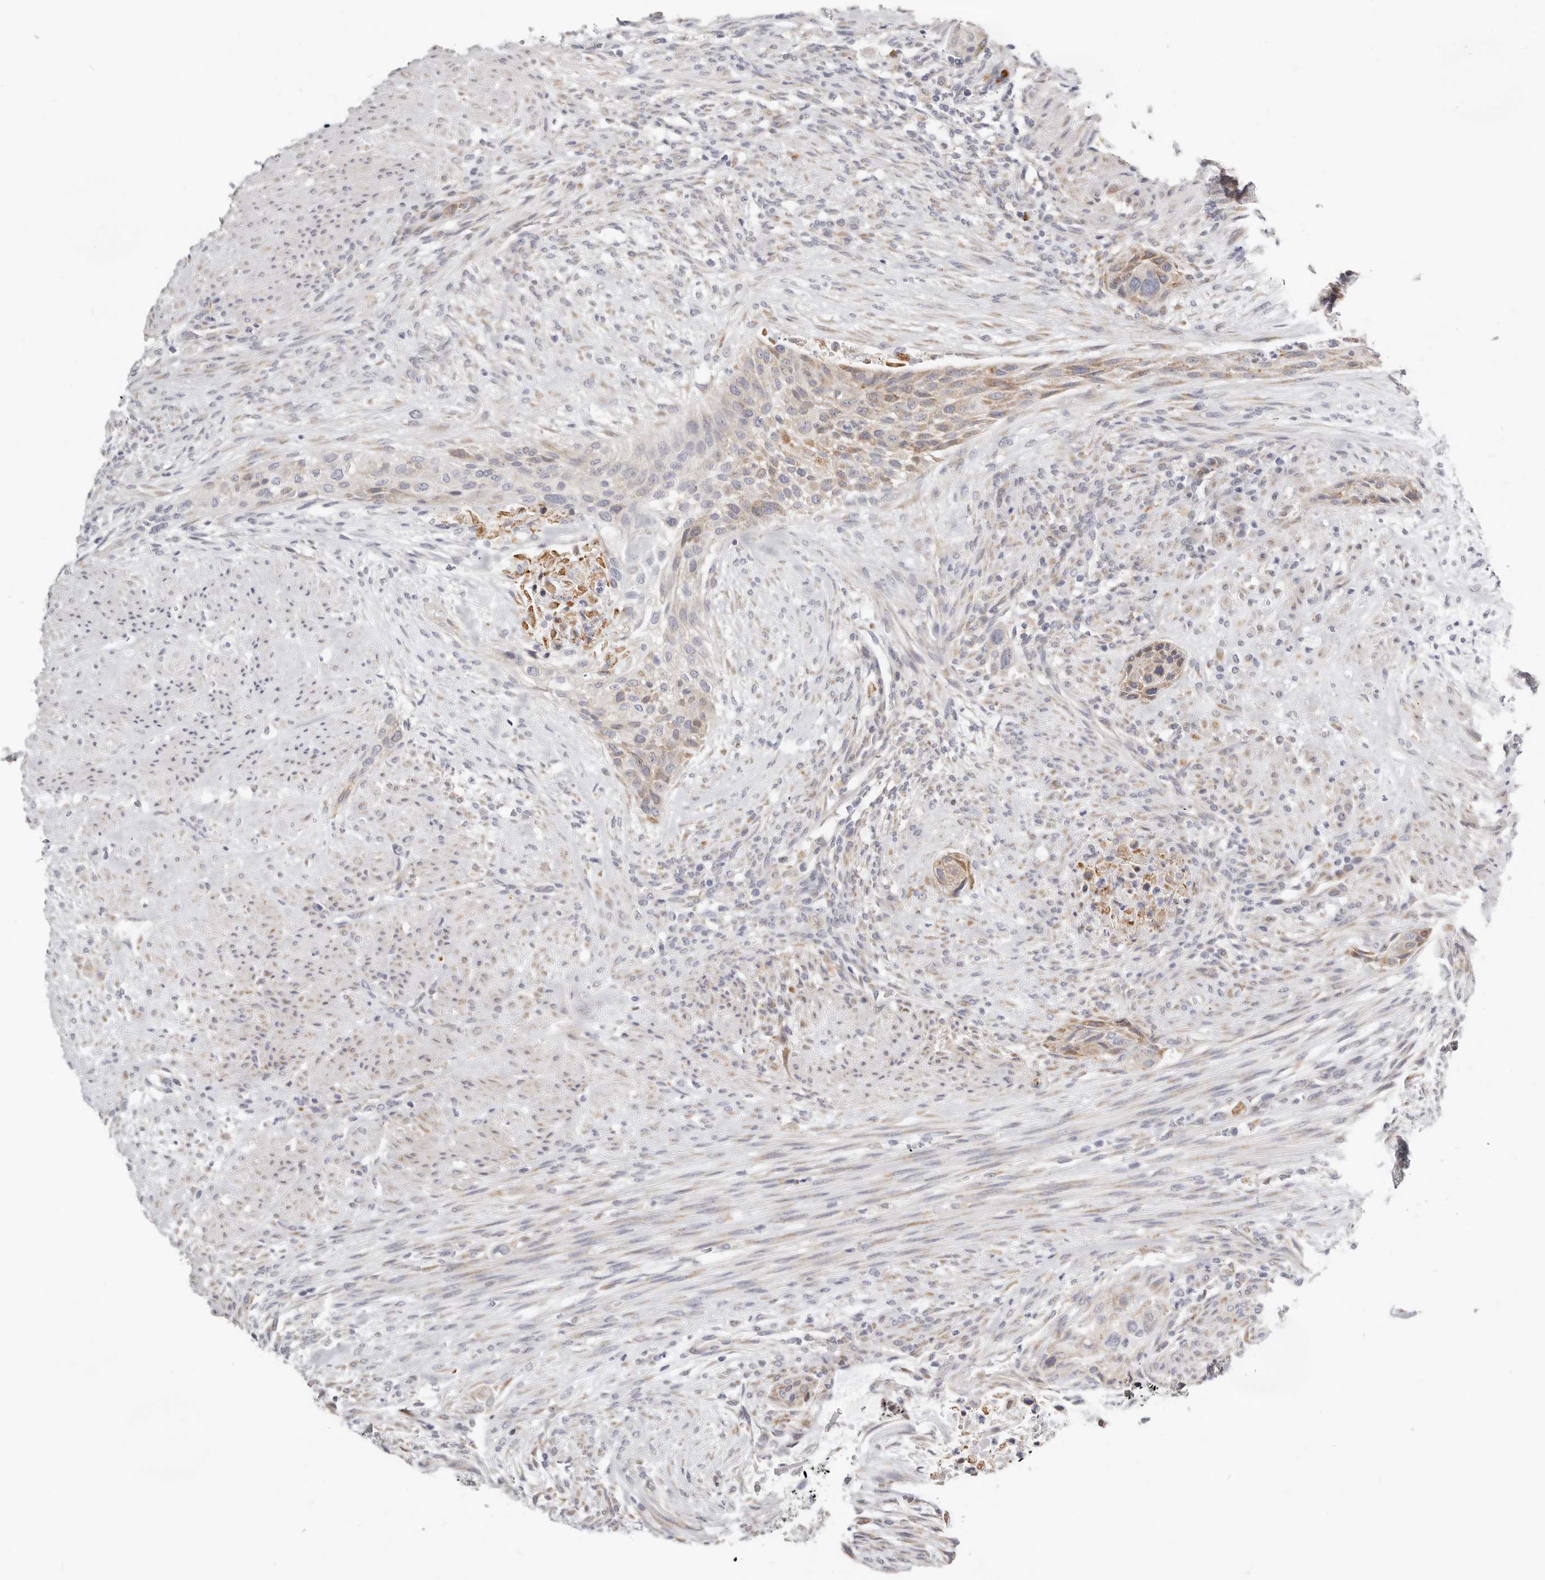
{"staining": {"intensity": "moderate", "quantity": "<25%", "location": "cytoplasmic/membranous"}, "tissue": "urothelial cancer", "cell_type": "Tumor cells", "image_type": "cancer", "snomed": [{"axis": "morphology", "description": "Urothelial carcinoma, High grade"}, {"axis": "topography", "description": "Urinary bladder"}], "caption": "A low amount of moderate cytoplasmic/membranous positivity is identified in approximately <25% of tumor cells in urothelial cancer tissue.", "gene": "IL32", "patient": {"sex": "male", "age": 35}}